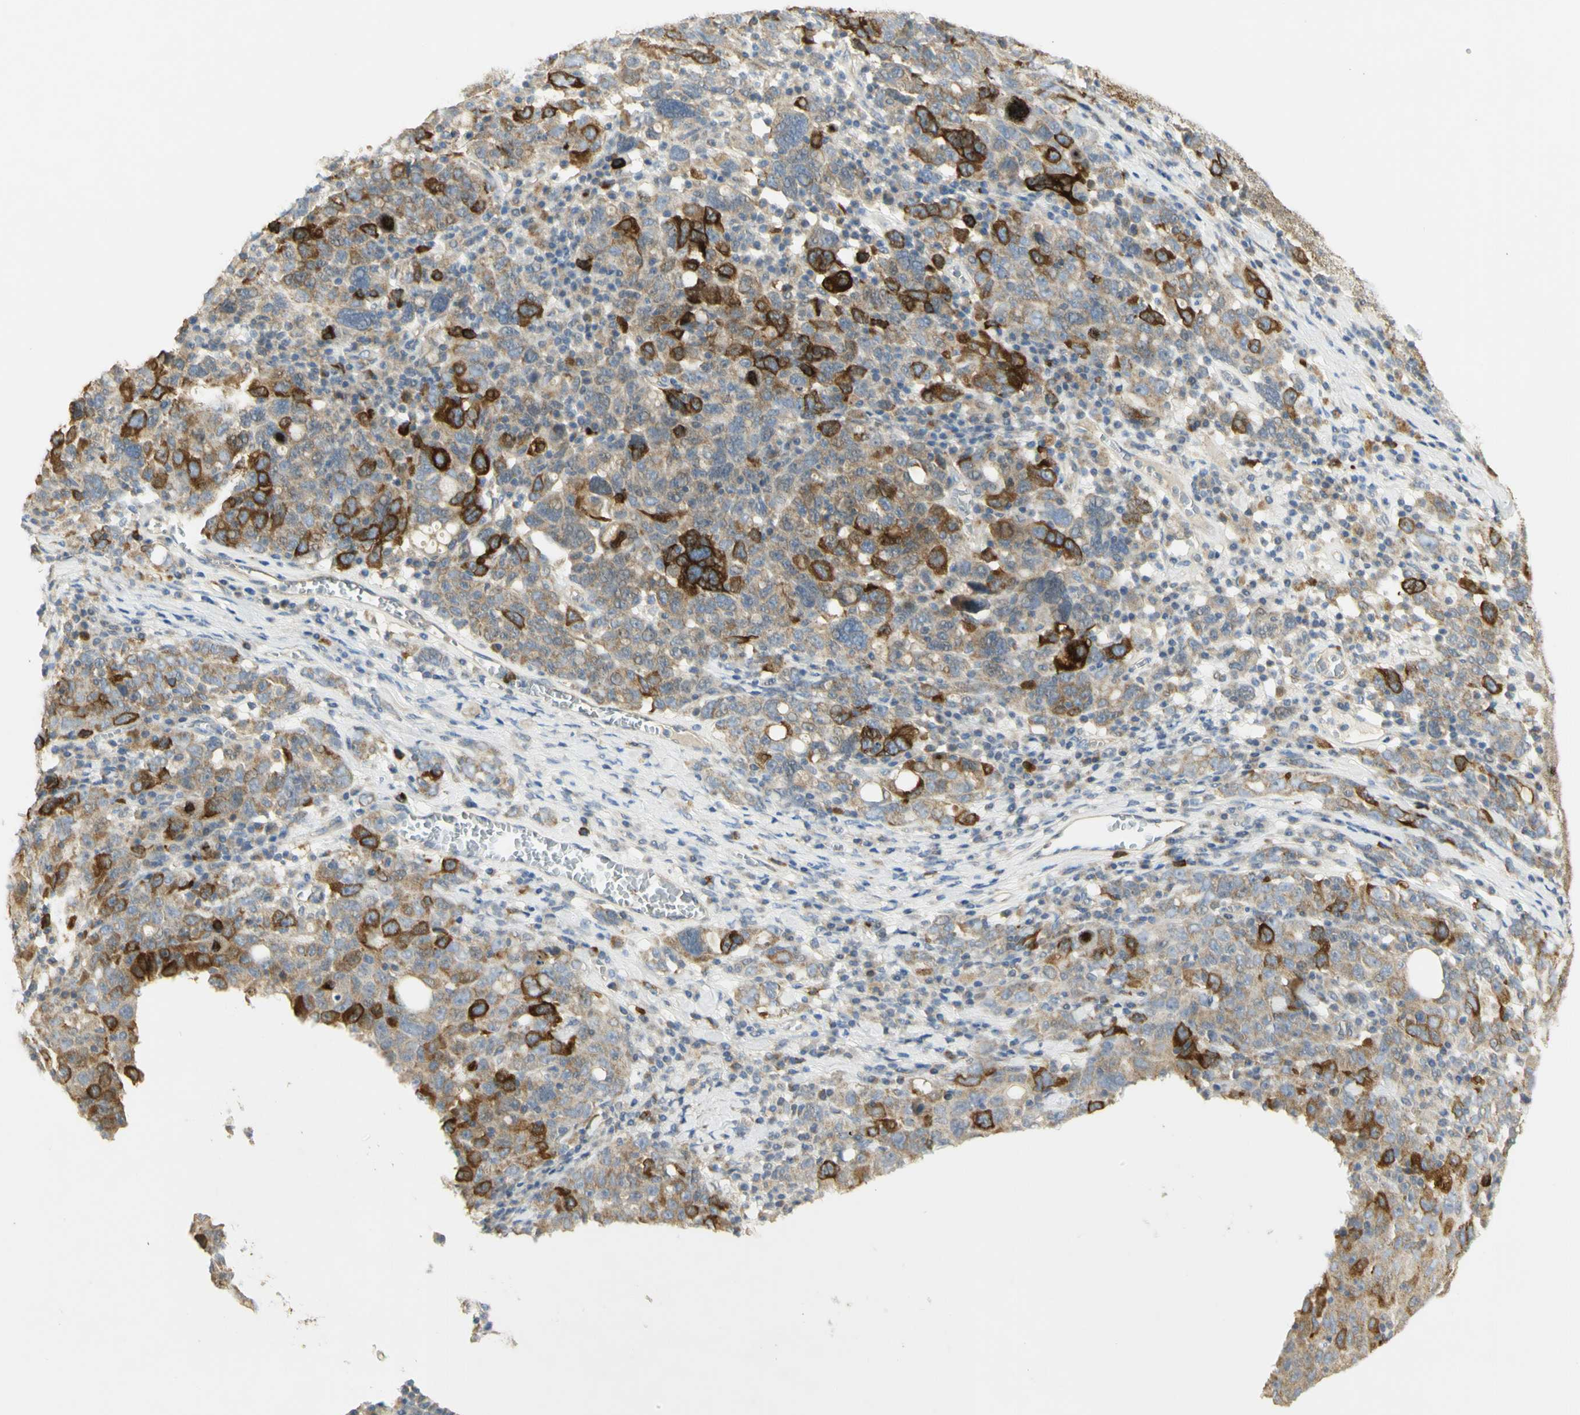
{"staining": {"intensity": "strong", "quantity": "25%-75%", "location": "cytoplasmic/membranous"}, "tissue": "ovarian cancer", "cell_type": "Tumor cells", "image_type": "cancer", "snomed": [{"axis": "morphology", "description": "Carcinoma, endometroid"}, {"axis": "topography", "description": "Ovary"}], "caption": "Immunohistochemistry (IHC) of endometroid carcinoma (ovarian) demonstrates high levels of strong cytoplasmic/membranous staining in approximately 25%-75% of tumor cells.", "gene": "KIF11", "patient": {"sex": "female", "age": 62}}